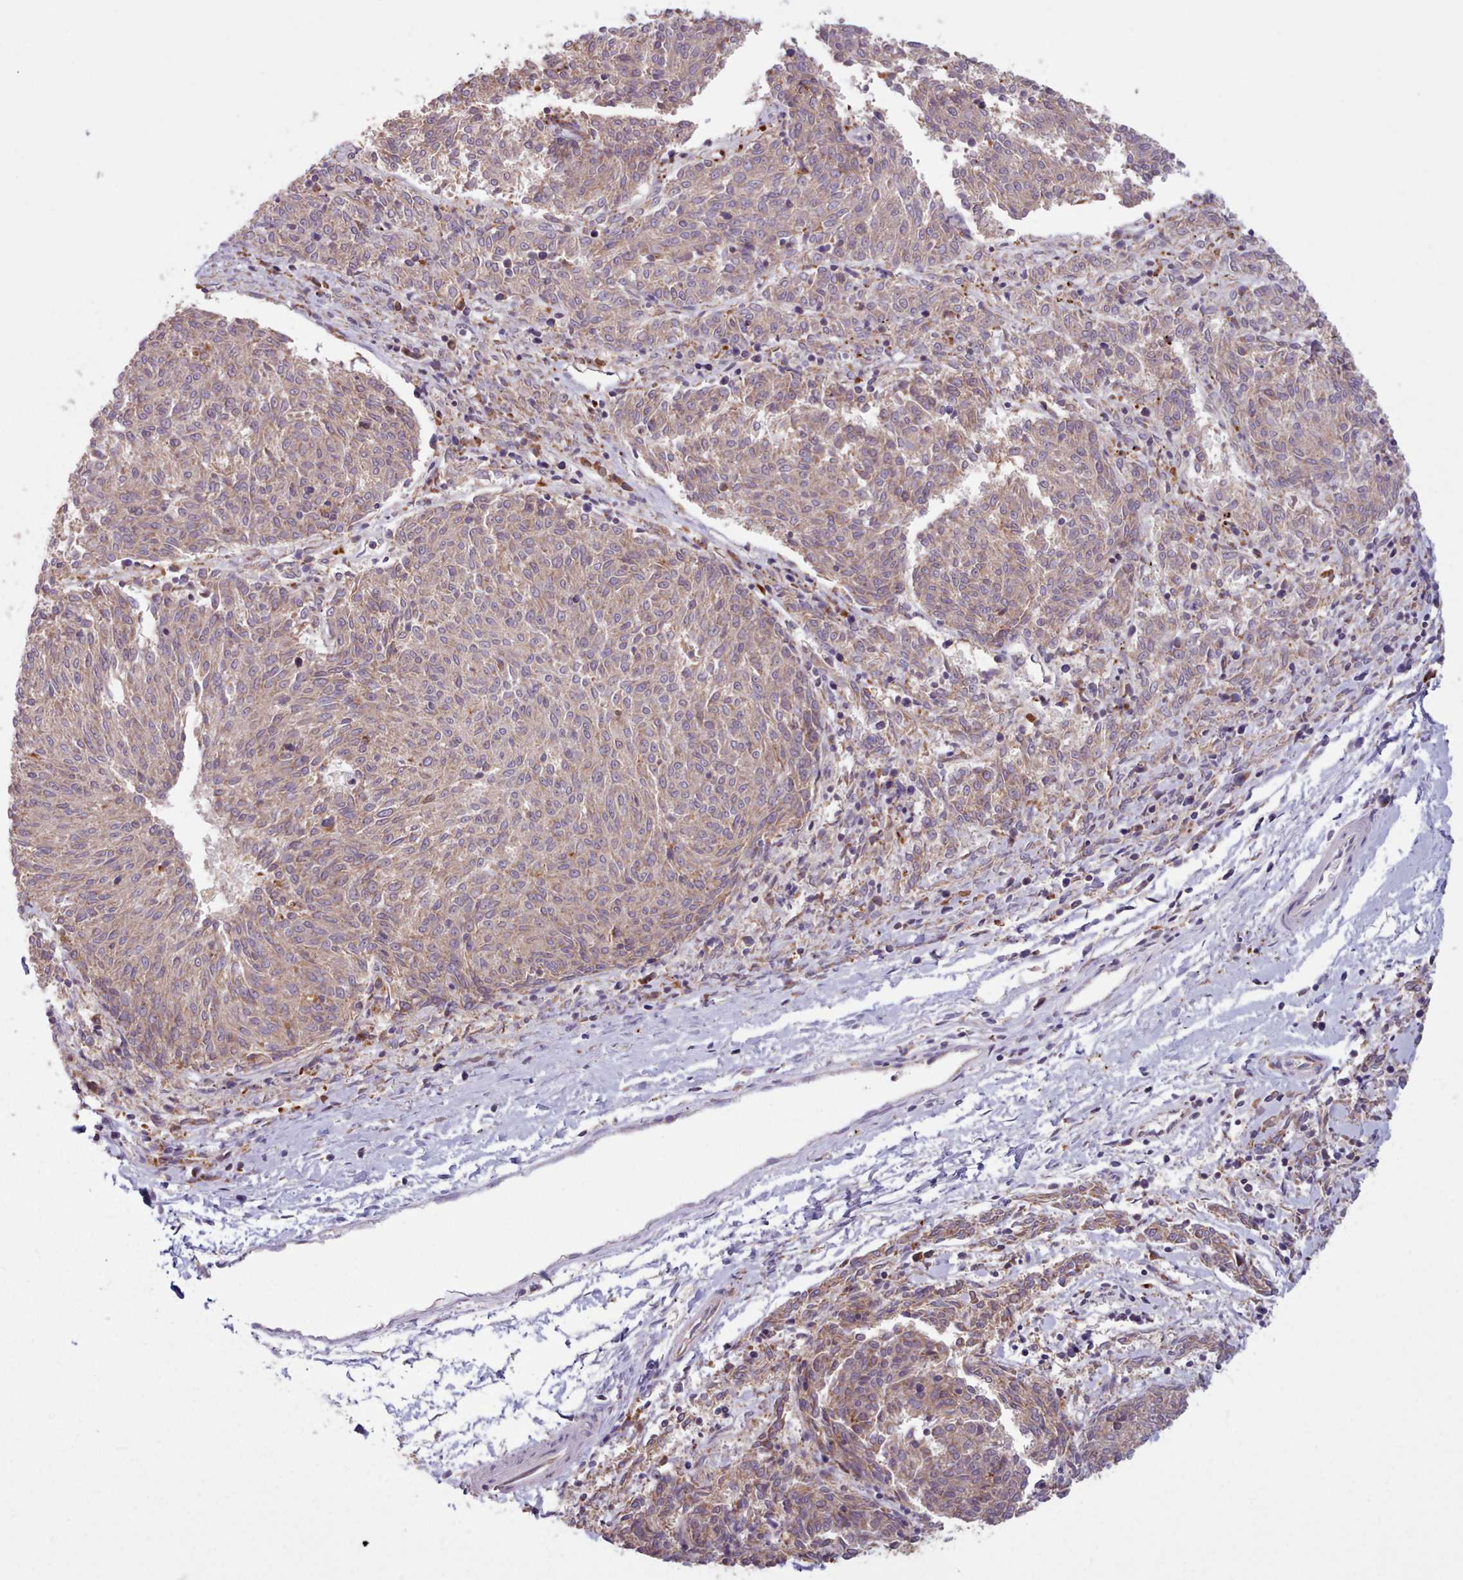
{"staining": {"intensity": "moderate", "quantity": "25%-75%", "location": "cytoplasmic/membranous"}, "tissue": "melanoma", "cell_type": "Tumor cells", "image_type": "cancer", "snomed": [{"axis": "morphology", "description": "Malignant melanoma, NOS"}, {"axis": "topography", "description": "Skin"}], "caption": "Malignant melanoma stained for a protein (brown) exhibits moderate cytoplasmic/membranous positive expression in about 25%-75% of tumor cells.", "gene": "CRYBG1", "patient": {"sex": "female", "age": 72}}